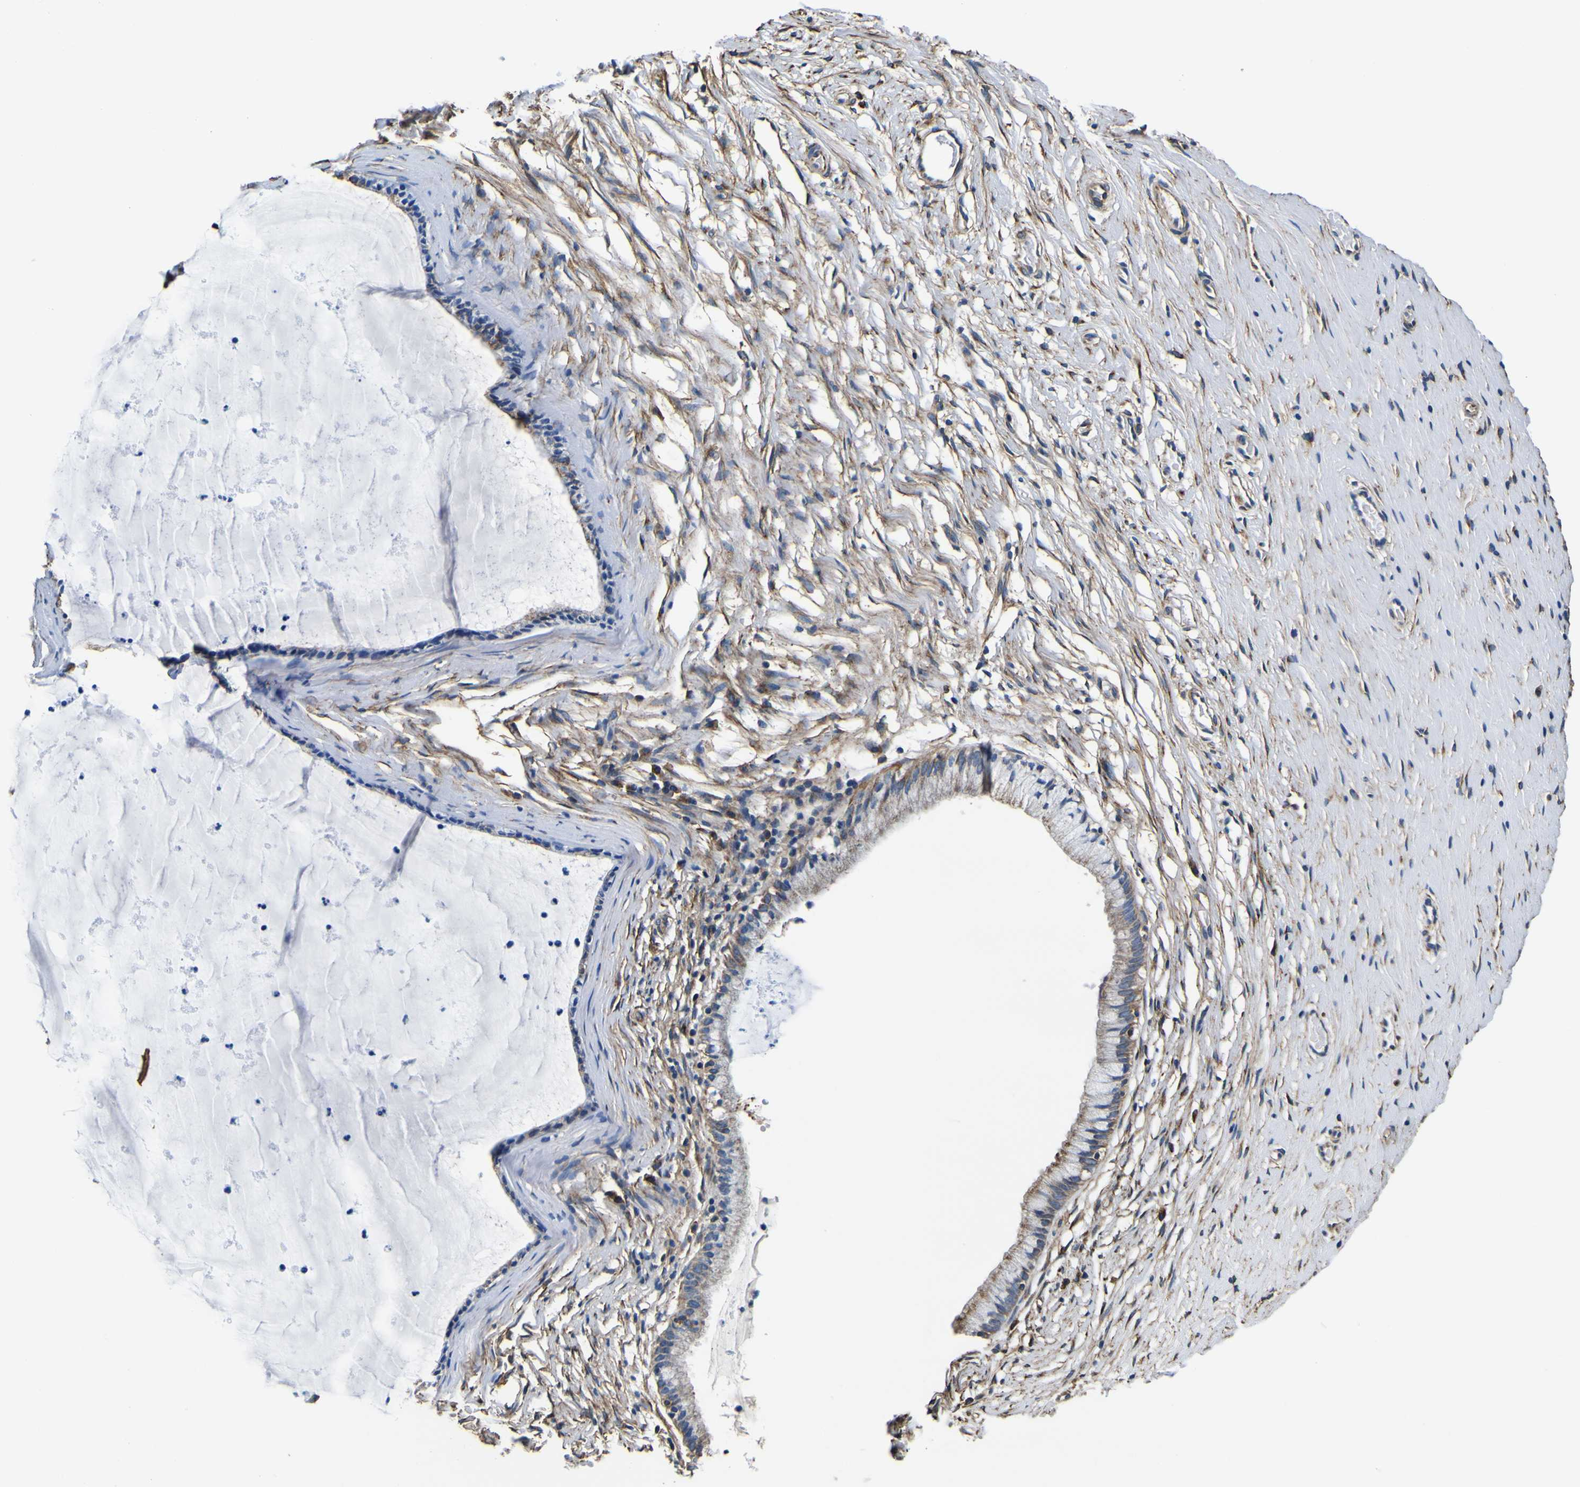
{"staining": {"intensity": "moderate", "quantity": "25%-75%", "location": "cytoplasmic/membranous"}, "tissue": "cervix", "cell_type": "Glandular cells", "image_type": "normal", "snomed": [{"axis": "morphology", "description": "Normal tissue, NOS"}, {"axis": "topography", "description": "Cervix"}], "caption": "Immunohistochemistry (IHC) of unremarkable human cervix exhibits medium levels of moderate cytoplasmic/membranous staining in approximately 25%-75% of glandular cells.", "gene": "TUBA1B", "patient": {"sex": "female", "age": 39}}